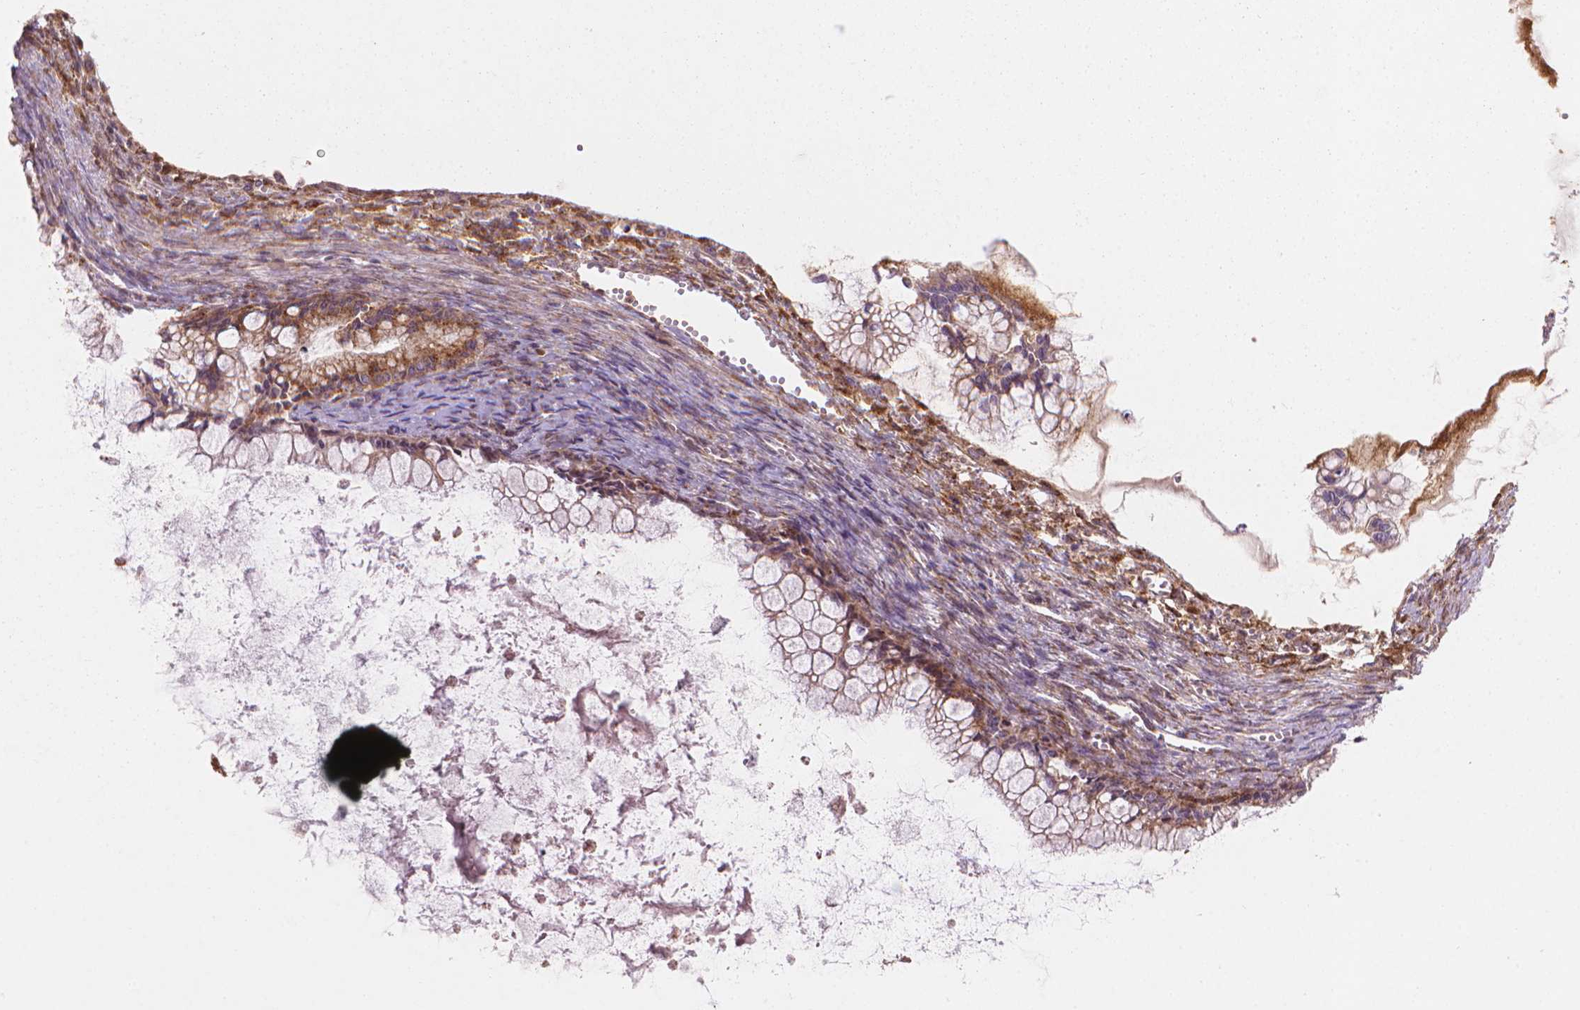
{"staining": {"intensity": "moderate", "quantity": ">75%", "location": "cytoplasmic/membranous"}, "tissue": "ovarian cancer", "cell_type": "Tumor cells", "image_type": "cancer", "snomed": [{"axis": "morphology", "description": "Cystadenocarcinoma, mucinous, NOS"}, {"axis": "topography", "description": "Ovary"}], "caption": "Immunohistochemistry (IHC) histopathology image of neoplastic tissue: human ovarian mucinous cystadenocarcinoma stained using immunohistochemistry (IHC) displays medium levels of moderate protein expression localized specifically in the cytoplasmic/membranous of tumor cells, appearing as a cytoplasmic/membranous brown color.", "gene": "VARS2", "patient": {"sex": "female", "age": 67}}